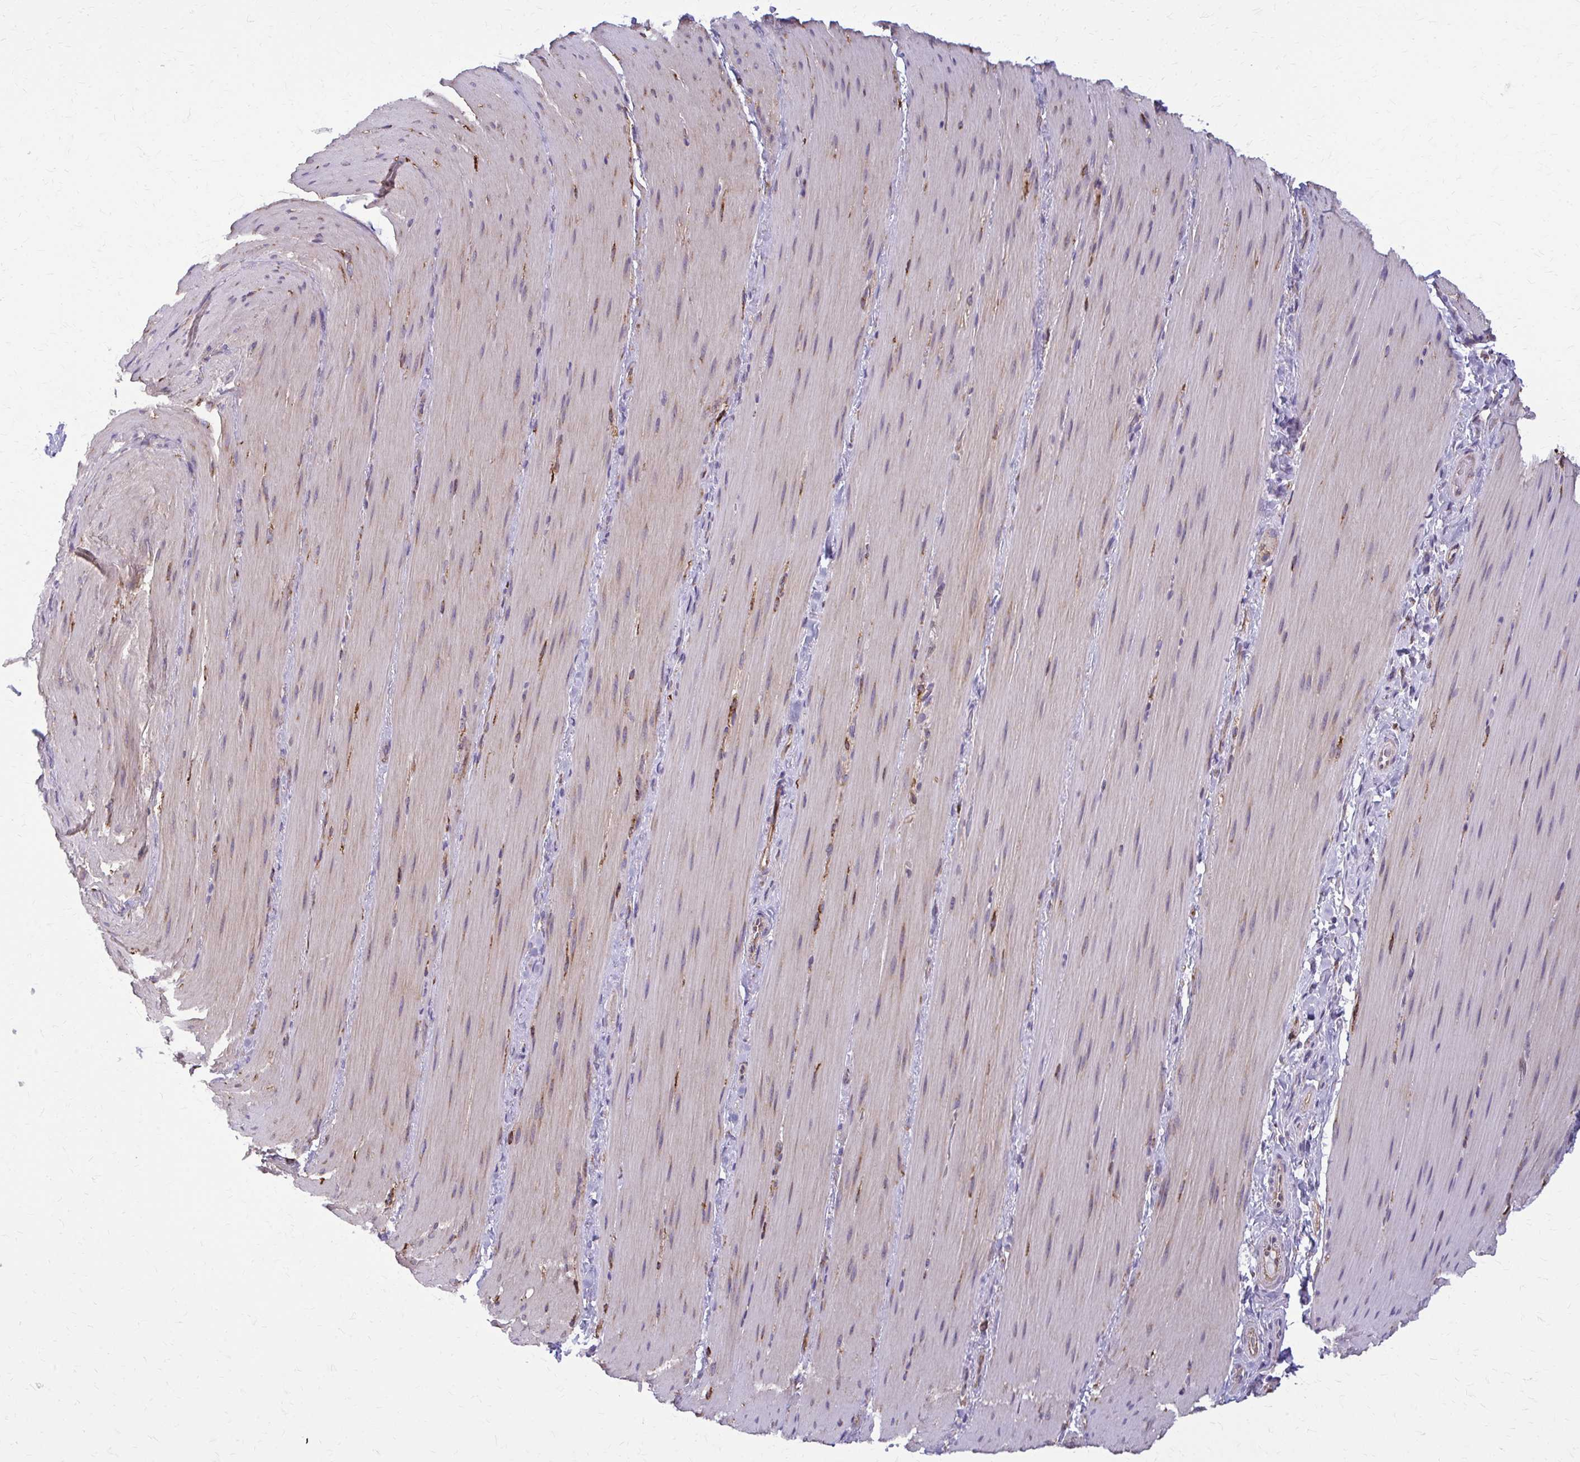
{"staining": {"intensity": "negative", "quantity": "none", "location": "none"}, "tissue": "smooth muscle", "cell_type": "Smooth muscle cells", "image_type": "normal", "snomed": [{"axis": "morphology", "description": "Normal tissue, NOS"}, {"axis": "topography", "description": "Smooth muscle"}, {"axis": "topography", "description": "Colon"}], "caption": "A high-resolution image shows immunohistochemistry (IHC) staining of unremarkable smooth muscle, which demonstrates no significant positivity in smooth muscle cells.", "gene": "DEPP1", "patient": {"sex": "male", "age": 73}}